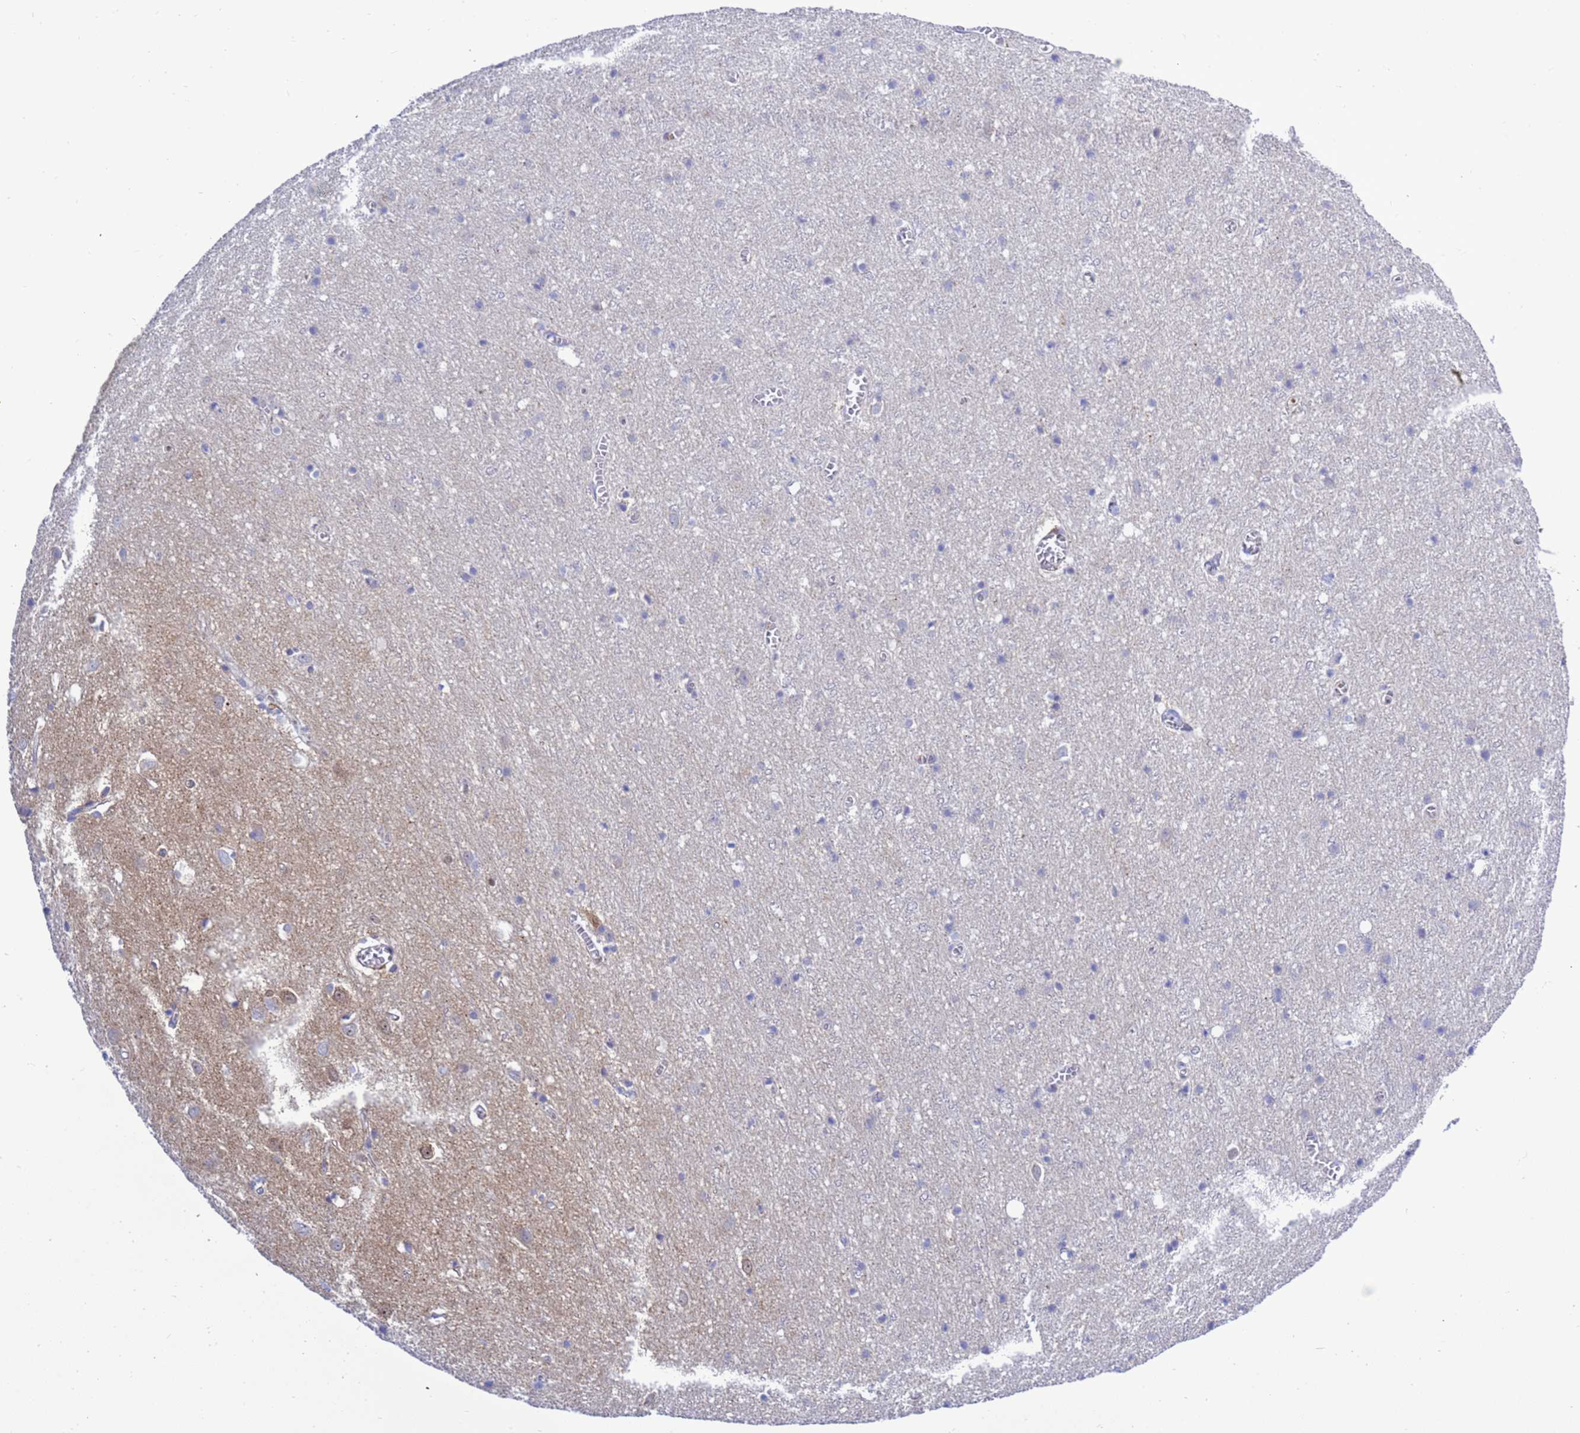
{"staining": {"intensity": "moderate", "quantity": "<25%", "location": "cytoplasmic/membranous"}, "tissue": "cerebral cortex", "cell_type": "Endothelial cells", "image_type": "normal", "snomed": [{"axis": "morphology", "description": "Normal tissue, NOS"}, {"axis": "topography", "description": "Cerebral cortex"}], "caption": "Immunohistochemistry (DAB) staining of unremarkable cerebral cortex exhibits moderate cytoplasmic/membranous protein expression in about <25% of endothelial cells.", "gene": "FOXRED1", "patient": {"sex": "female", "age": 64}}